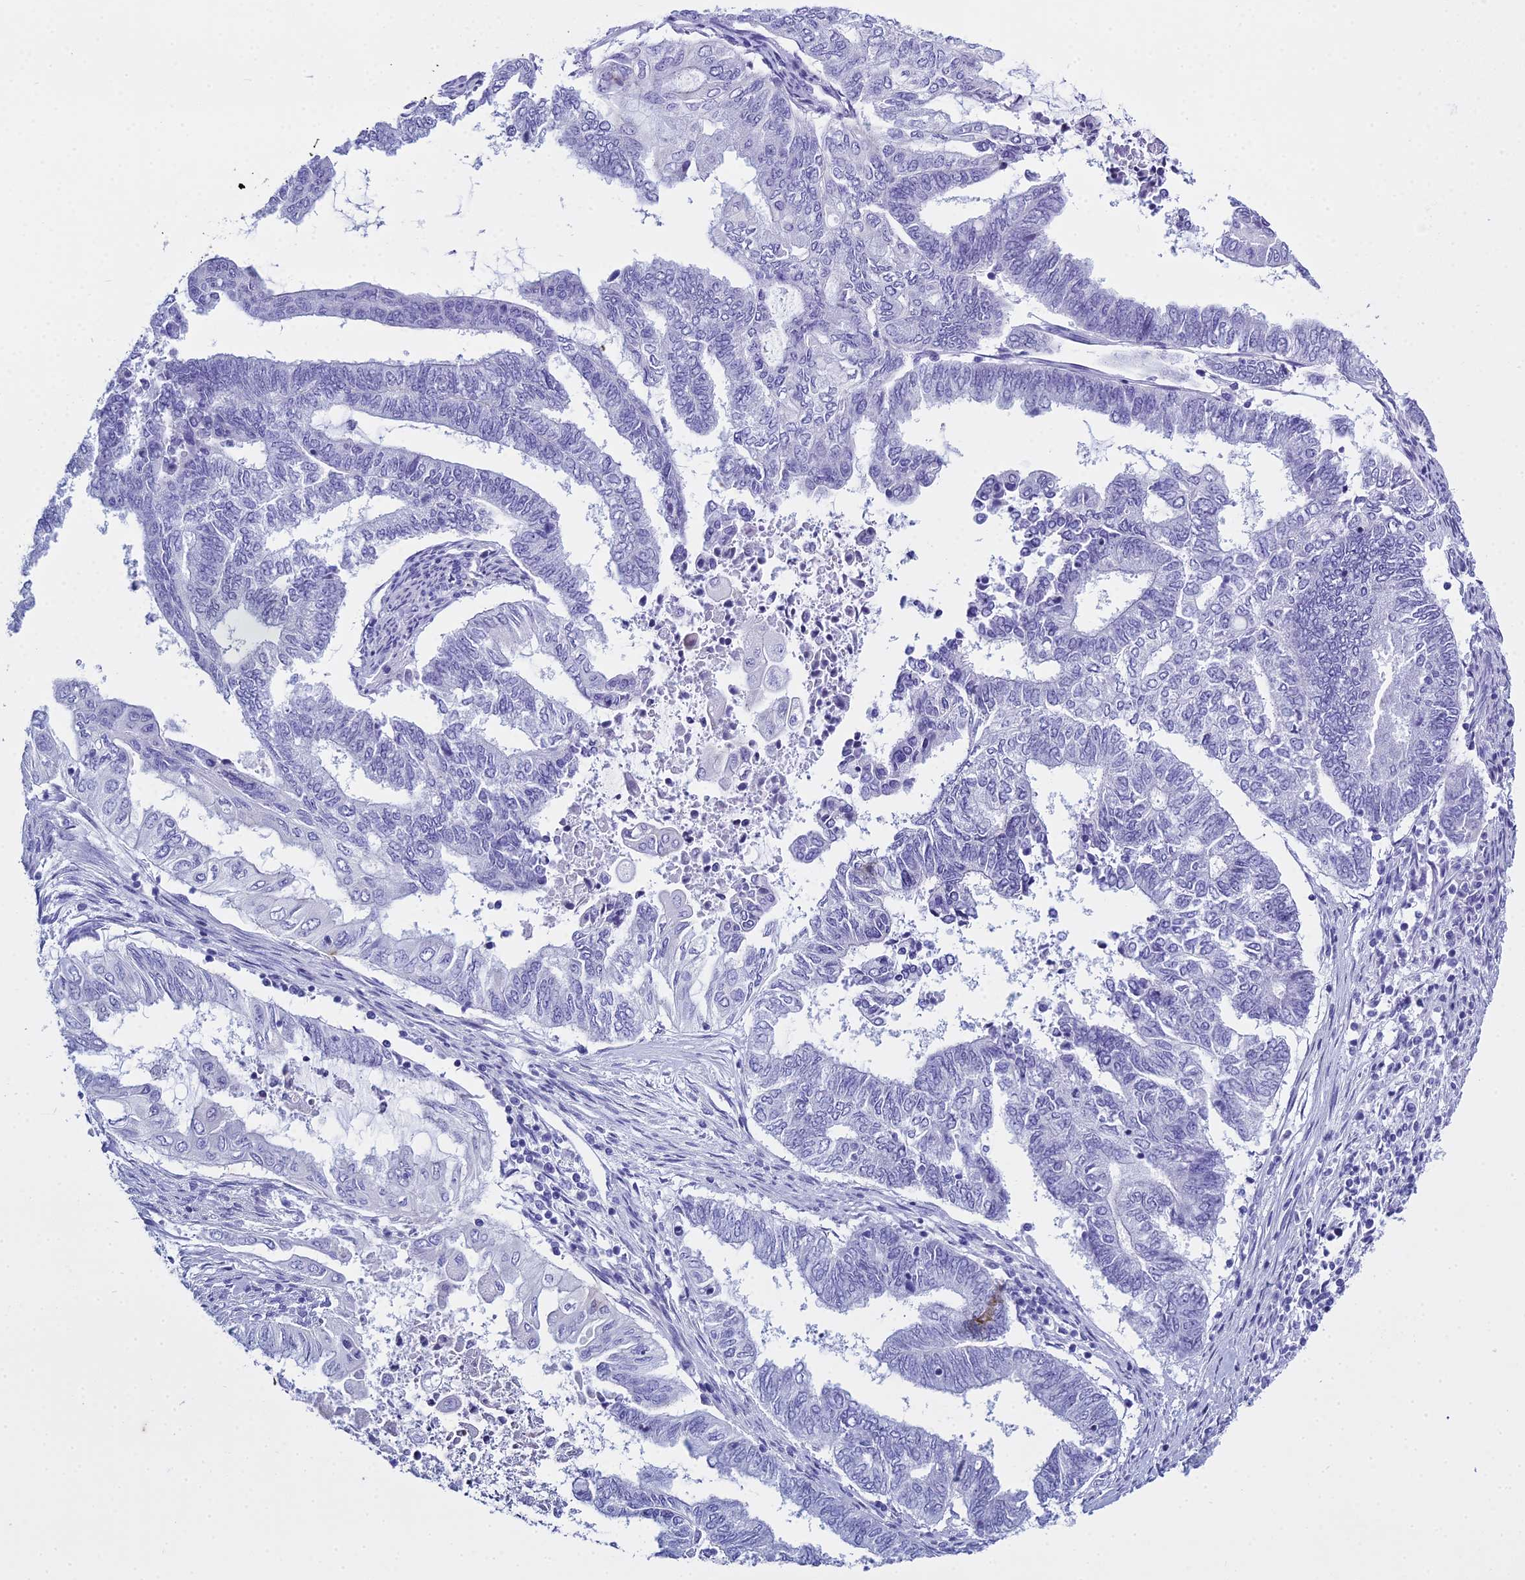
{"staining": {"intensity": "negative", "quantity": "none", "location": "none"}, "tissue": "endometrial cancer", "cell_type": "Tumor cells", "image_type": "cancer", "snomed": [{"axis": "morphology", "description": "Adenocarcinoma, NOS"}, {"axis": "topography", "description": "Uterus"}, {"axis": "topography", "description": "Endometrium"}], "caption": "Tumor cells are negative for brown protein staining in adenocarcinoma (endometrial).", "gene": "HMGB4", "patient": {"sex": "female", "age": 70}}